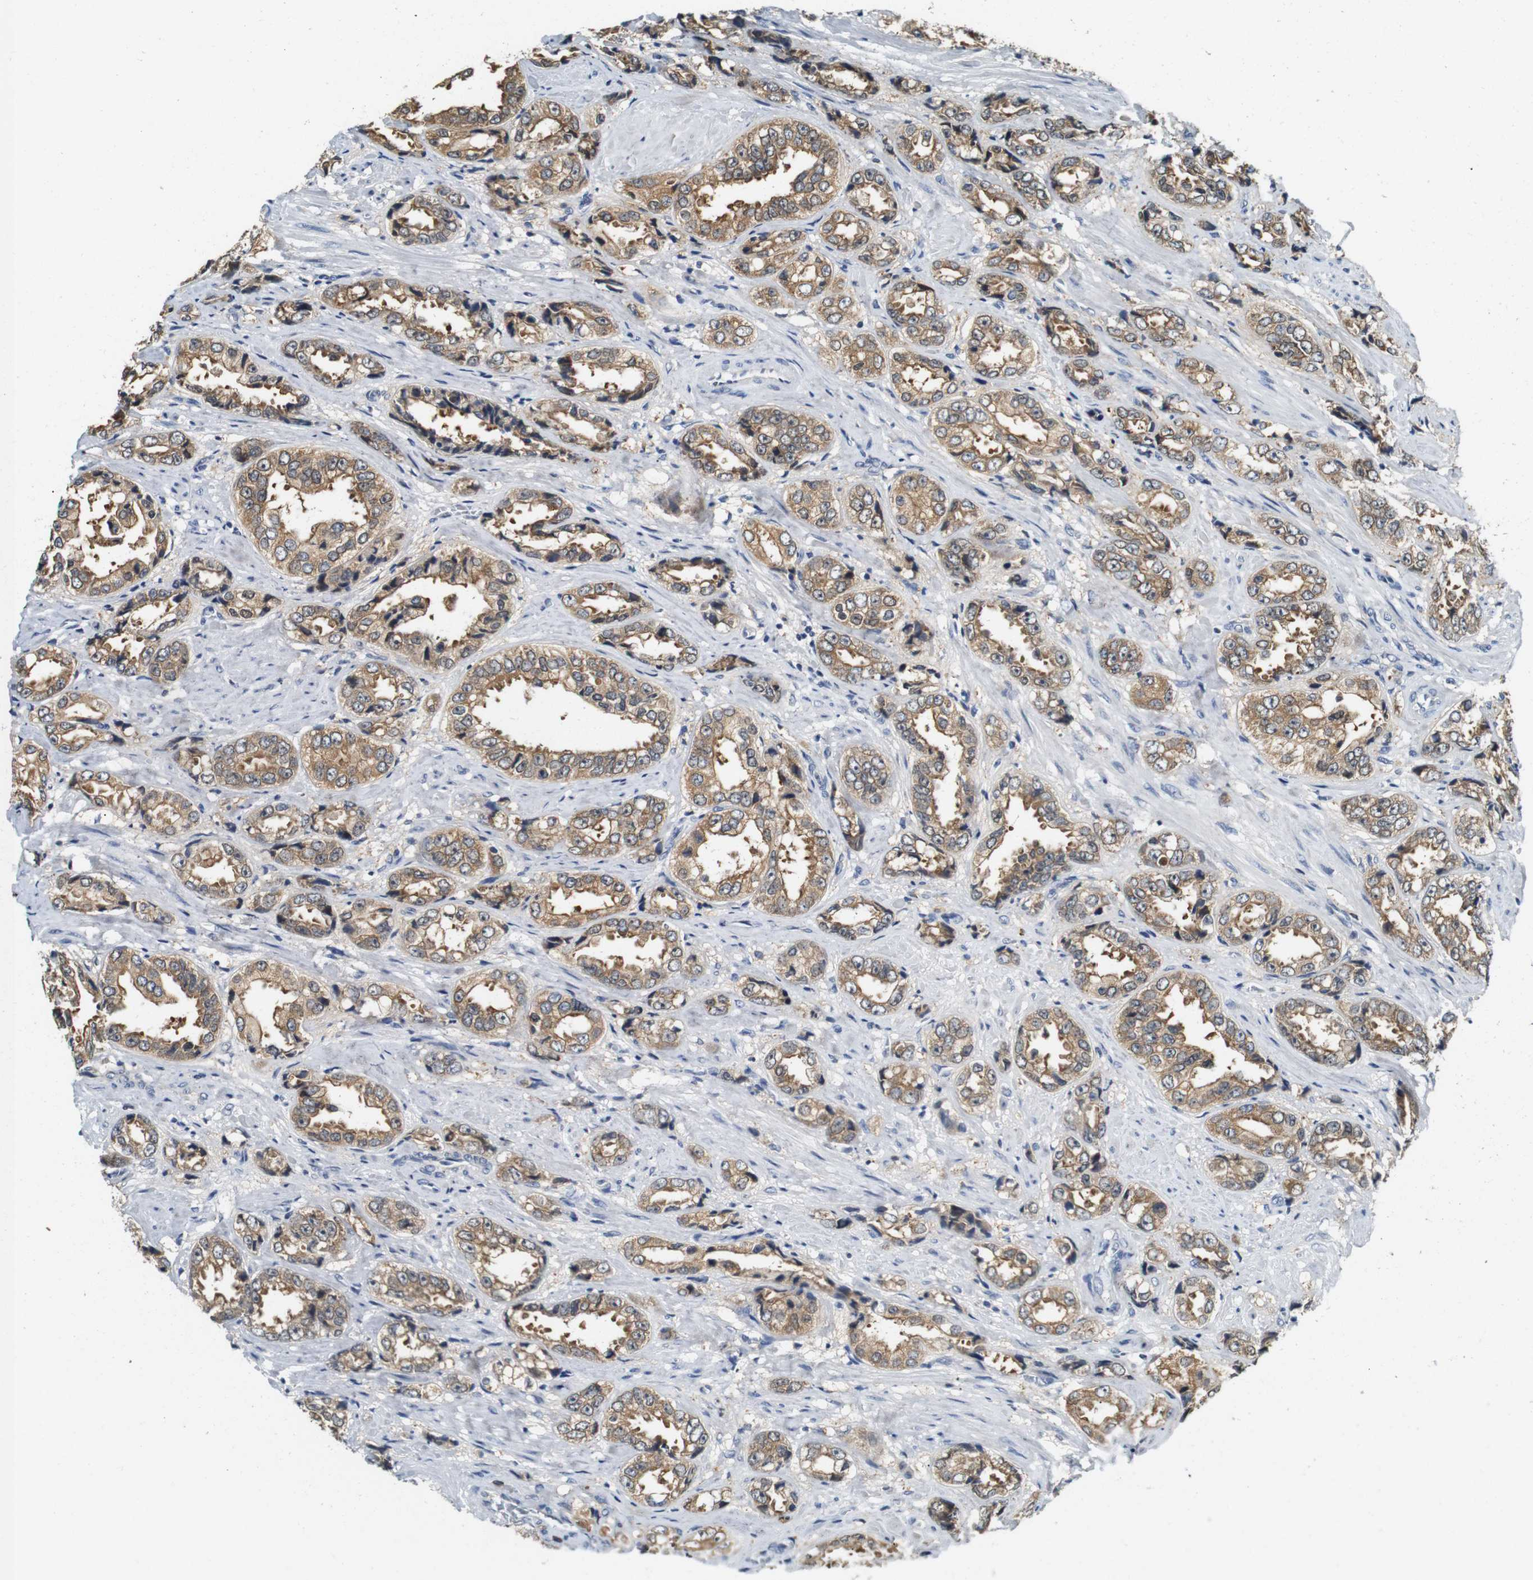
{"staining": {"intensity": "moderate", "quantity": ">75%", "location": "cytoplasmic/membranous"}, "tissue": "prostate cancer", "cell_type": "Tumor cells", "image_type": "cancer", "snomed": [{"axis": "morphology", "description": "Adenocarcinoma, High grade"}, {"axis": "topography", "description": "Prostate"}], "caption": "Immunohistochemistry micrograph of human prostate cancer stained for a protein (brown), which displays medium levels of moderate cytoplasmic/membranous positivity in approximately >75% of tumor cells.", "gene": "NEBL", "patient": {"sex": "male", "age": 61}}